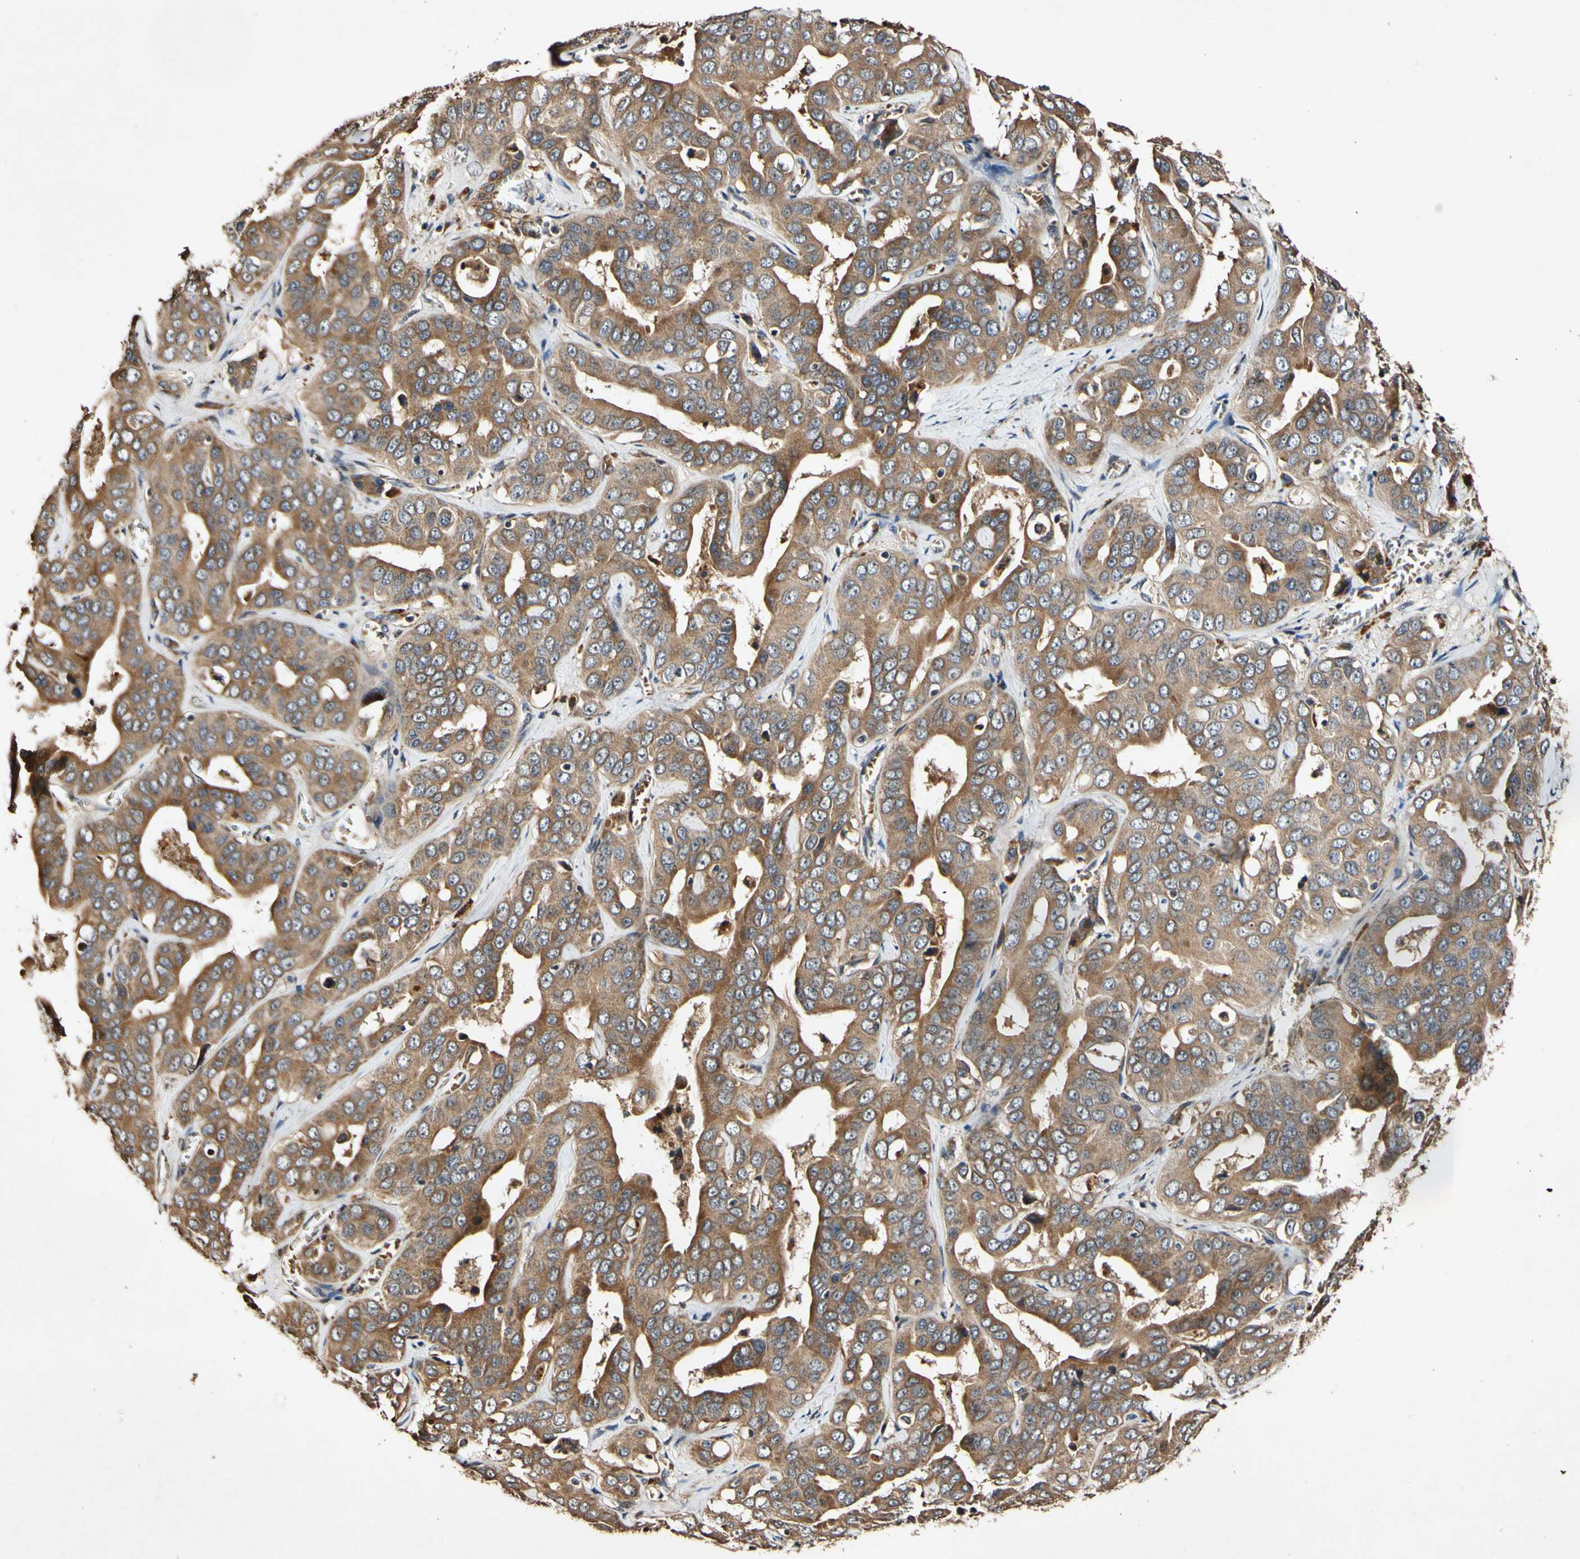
{"staining": {"intensity": "moderate", "quantity": ">75%", "location": "cytoplasmic/membranous"}, "tissue": "liver cancer", "cell_type": "Tumor cells", "image_type": "cancer", "snomed": [{"axis": "morphology", "description": "Cholangiocarcinoma"}, {"axis": "topography", "description": "Liver"}], "caption": "Liver cholangiocarcinoma stained for a protein exhibits moderate cytoplasmic/membranous positivity in tumor cells.", "gene": "PLAT", "patient": {"sex": "female", "age": 52}}